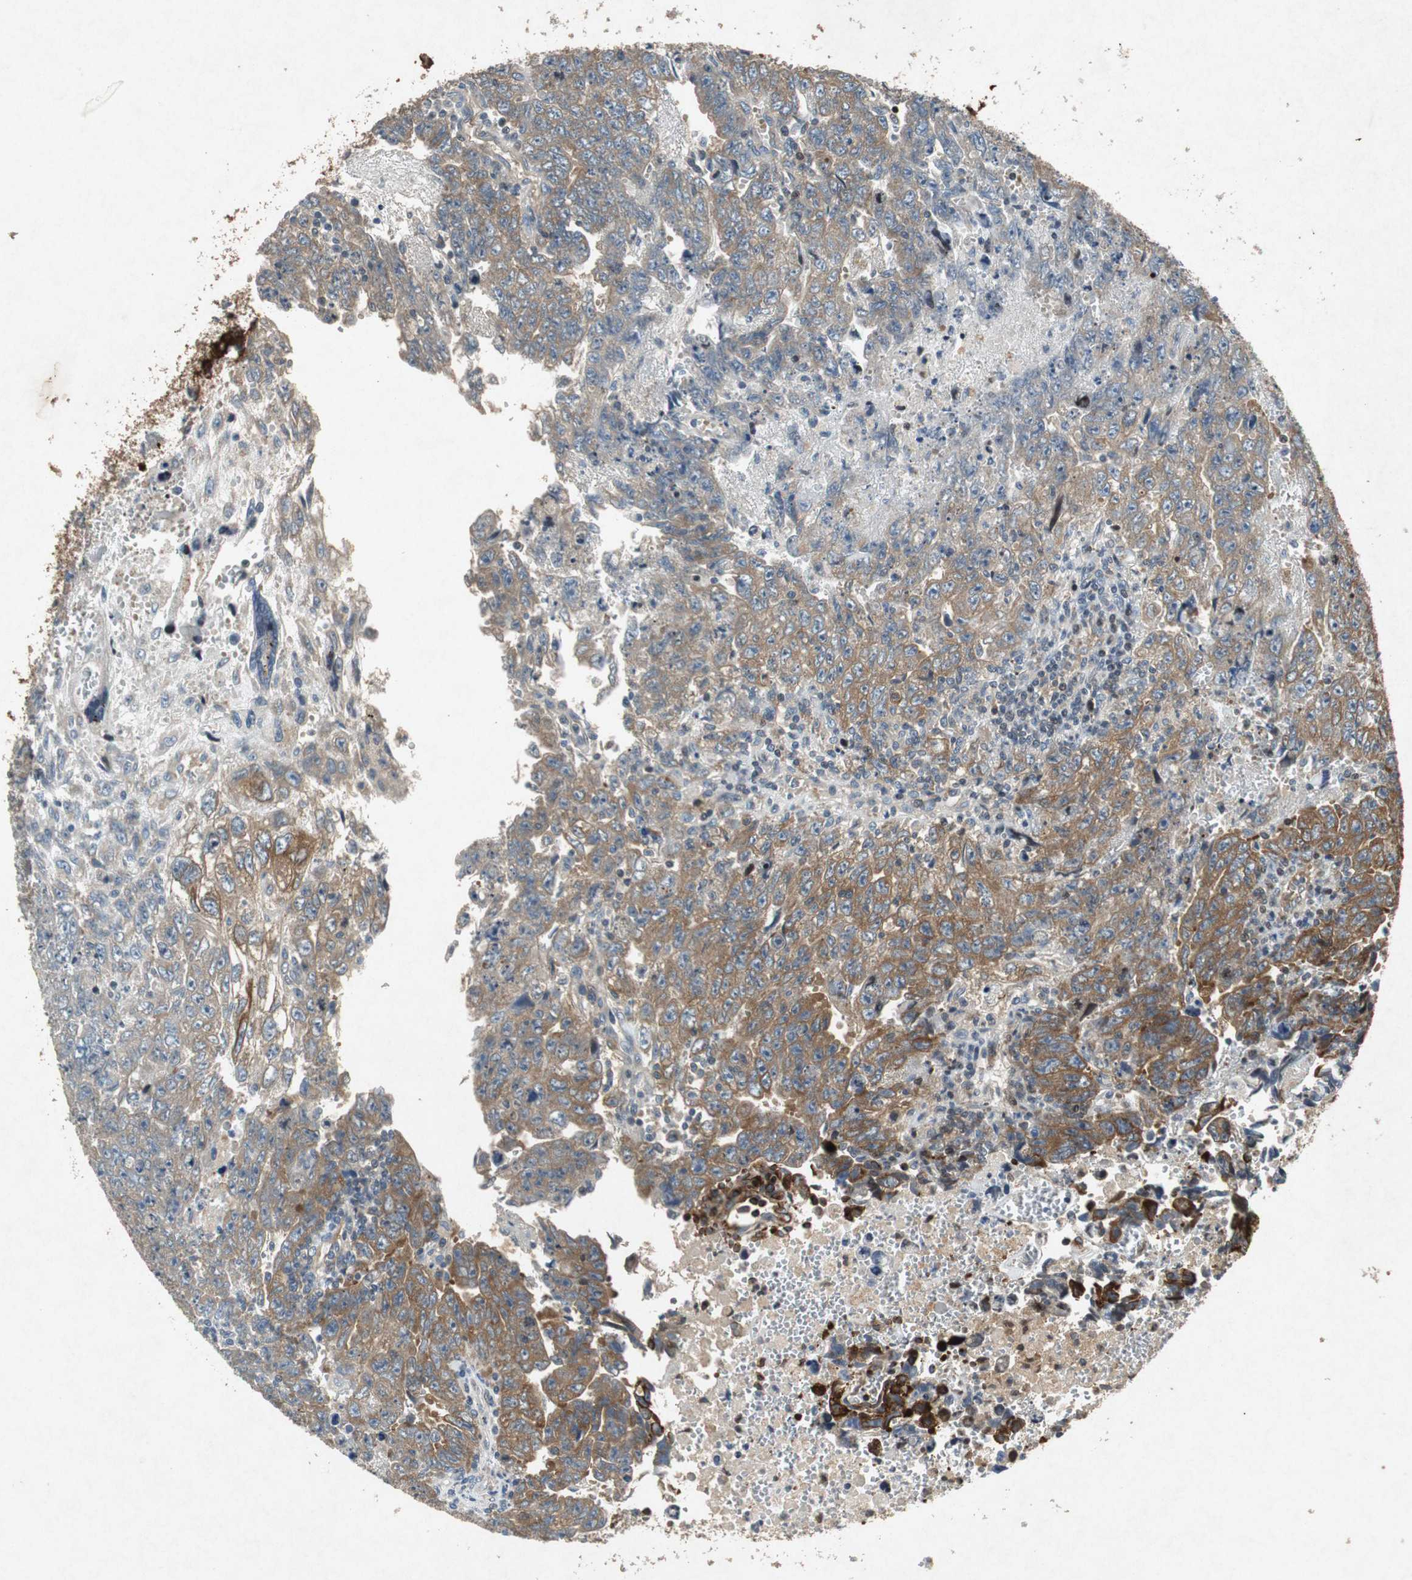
{"staining": {"intensity": "strong", "quantity": "25%-75%", "location": "cytoplasmic/membranous"}, "tissue": "testis cancer", "cell_type": "Tumor cells", "image_type": "cancer", "snomed": [{"axis": "morphology", "description": "Carcinoma, Embryonal, NOS"}, {"axis": "topography", "description": "Testis"}], "caption": "A high amount of strong cytoplasmic/membranous staining is seen in approximately 25%-75% of tumor cells in testis cancer (embryonal carcinoma) tissue. (Brightfield microscopy of DAB IHC at high magnification).", "gene": "TUBA4A", "patient": {"sex": "male", "age": 28}}